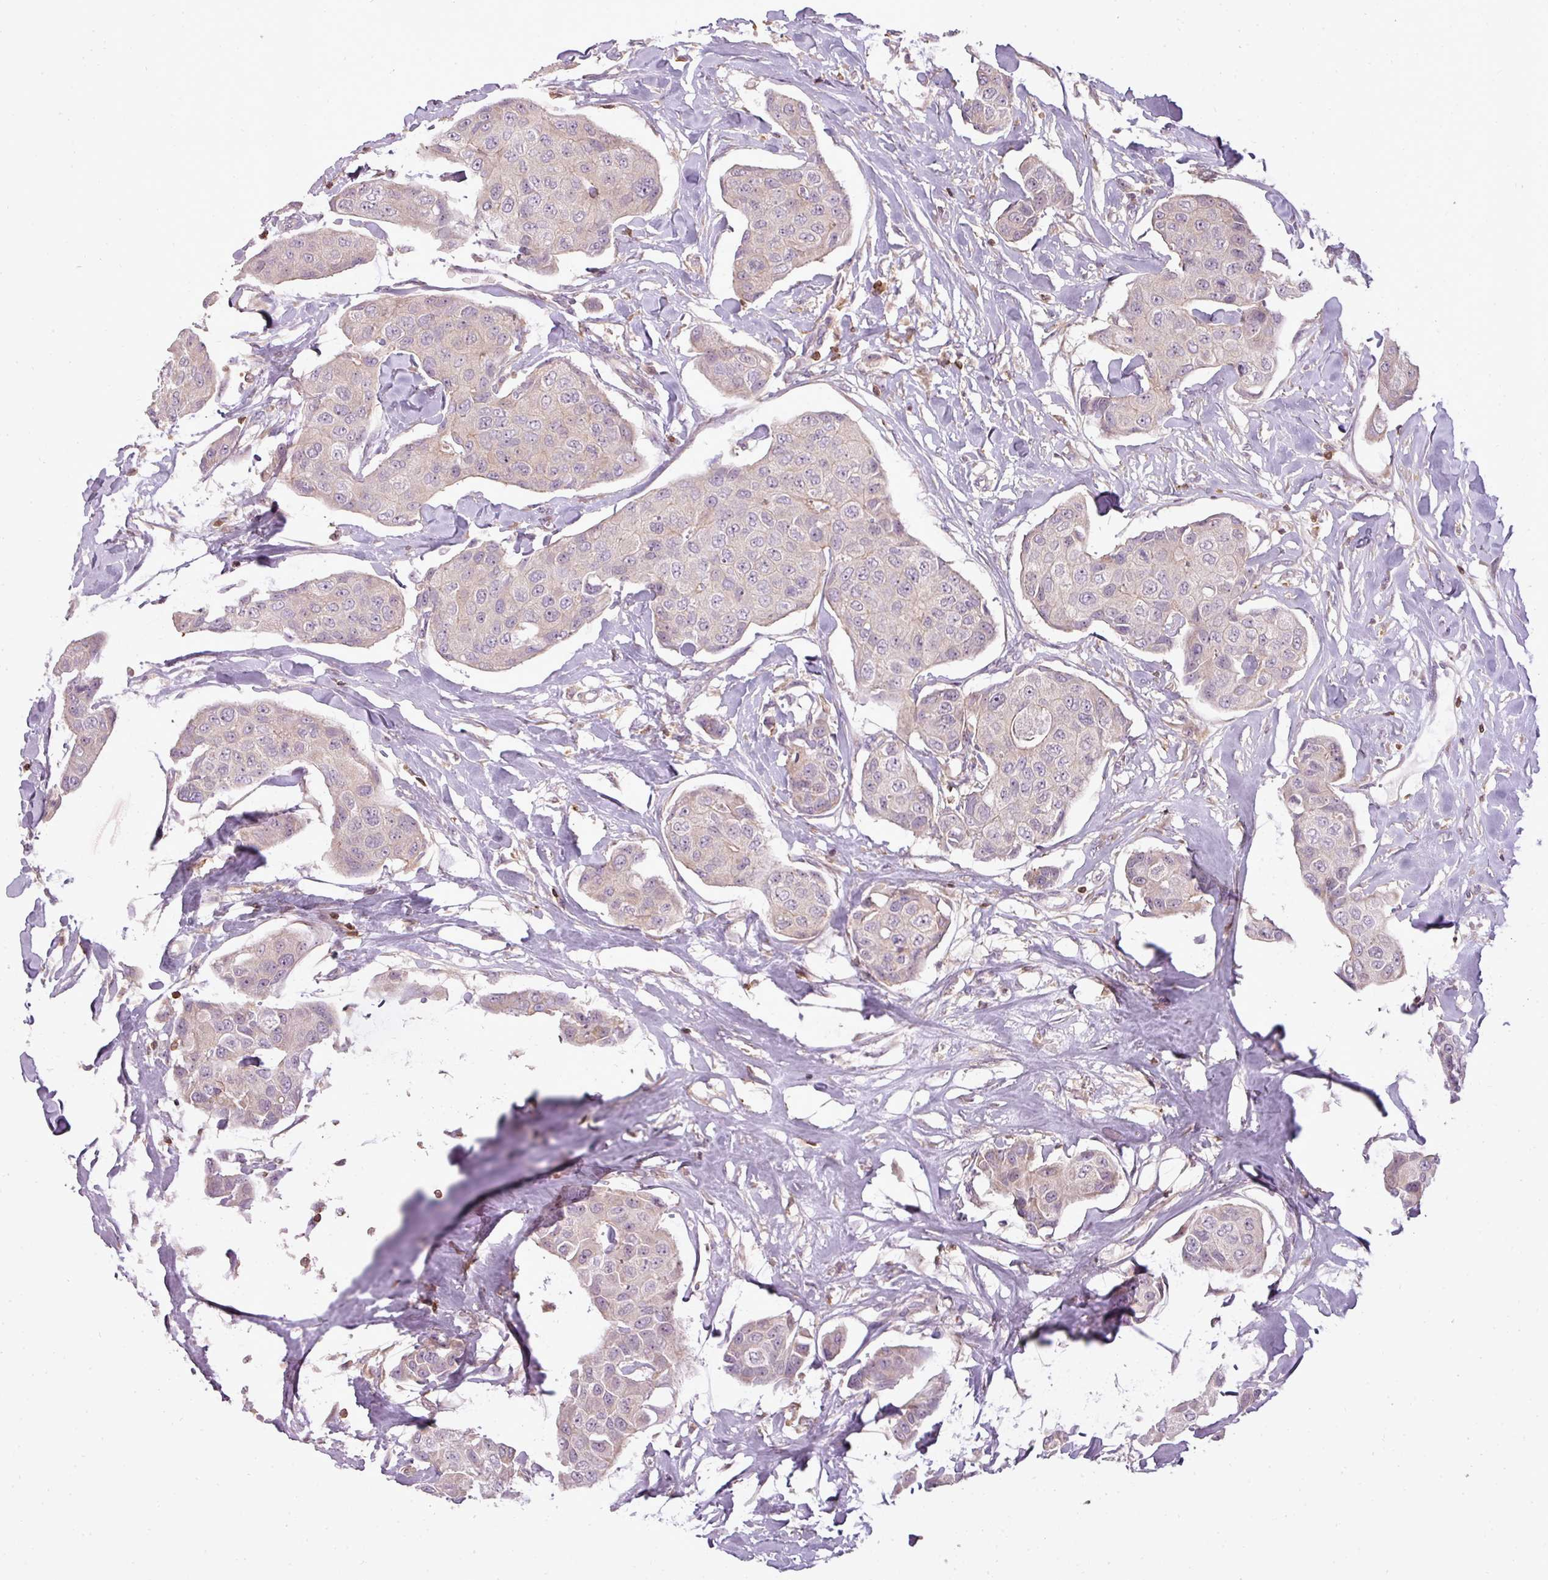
{"staining": {"intensity": "negative", "quantity": "none", "location": "none"}, "tissue": "breast cancer", "cell_type": "Tumor cells", "image_type": "cancer", "snomed": [{"axis": "morphology", "description": "Duct carcinoma"}, {"axis": "topography", "description": "Breast"}, {"axis": "topography", "description": "Lymph node"}], "caption": "Breast intraductal carcinoma was stained to show a protein in brown. There is no significant positivity in tumor cells. The staining is performed using DAB (3,3'-diaminobenzidine) brown chromogen with nuclei counter-stained in using hematoxylin.", "gene": "STK4", "patient": {"sex": "female", "age": 80}}